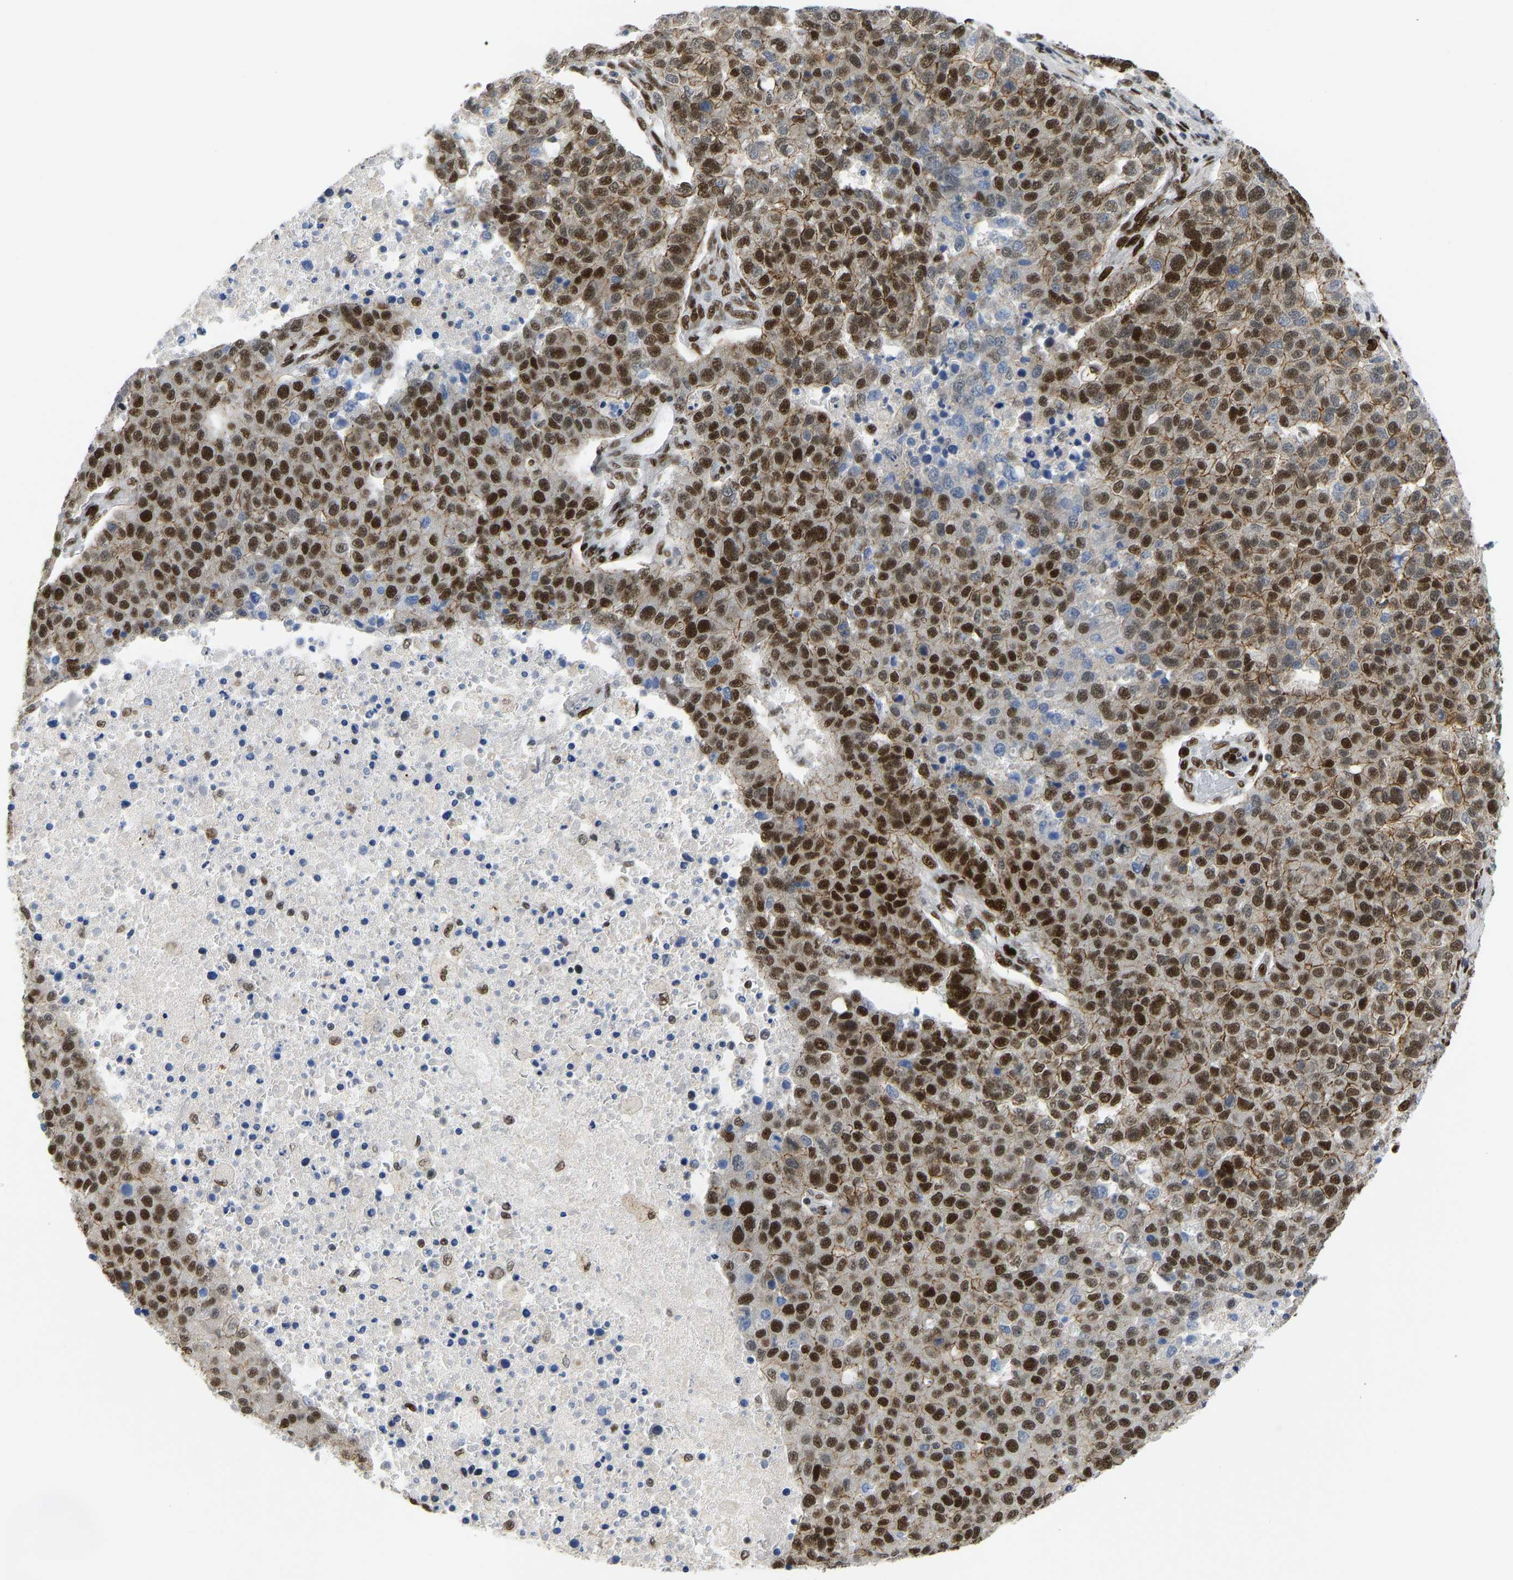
{"staining": {"intensity": "strong", "quantity": "25%-75%", "location": "nuclear"}, "tissue": "pancreatic cancer", "cell_type": "Tumor cells", "image_type": "cancer", "snomed": [{"axis": "morphology", "description": "Adenocarcinoma, NOS"}, {"axis": "topography", "description": "Pancreas"}], "caption": "An IHC micrograph of neoplastic tissue is shown. Protein staining in brown highlights strong nuclear positivity in pancreatic cancer within tumor cells.", "gene": "FOXK1", "patient": {"sex": "female", "age": 61}}